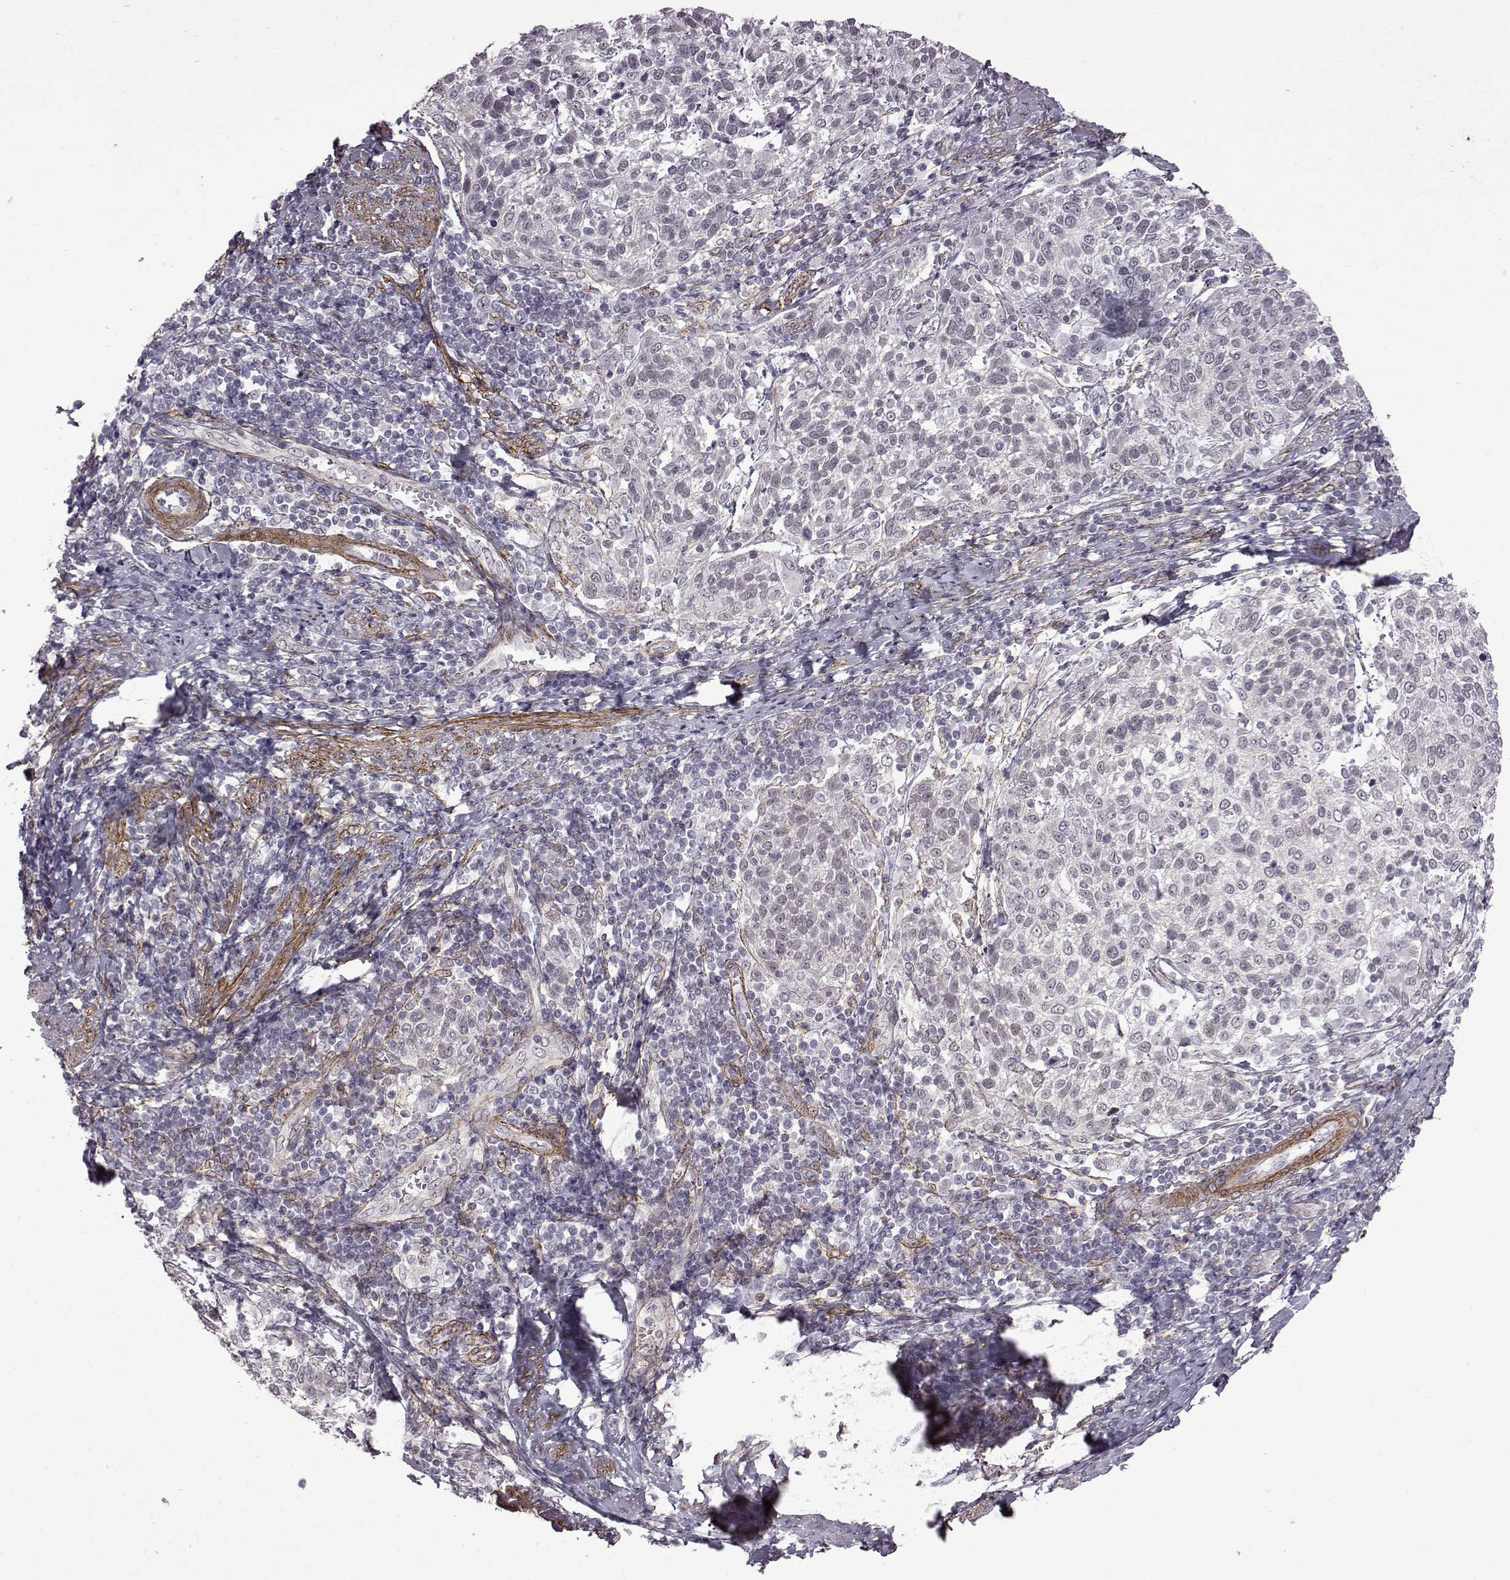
{"staining": {"intensity": "negative", "quantity": "none", "location": "none"}, "tissue": "cervical cancer", "cell_type": "Tumor cells", "image_type": "cancer", "snomed": [{"axis": "morphology", "description": "Squamous cell carcinoma, NOS"}, {"axis": "topography", "description": "Cervix"}], "caption": "This is an immunohistochemistry histopathology image of human squamous cell carcinoma (cervical). There is no positivity in tumor cells.", "gene": "SYNPO2", "patient": {"sex": "female", "age": 61}}